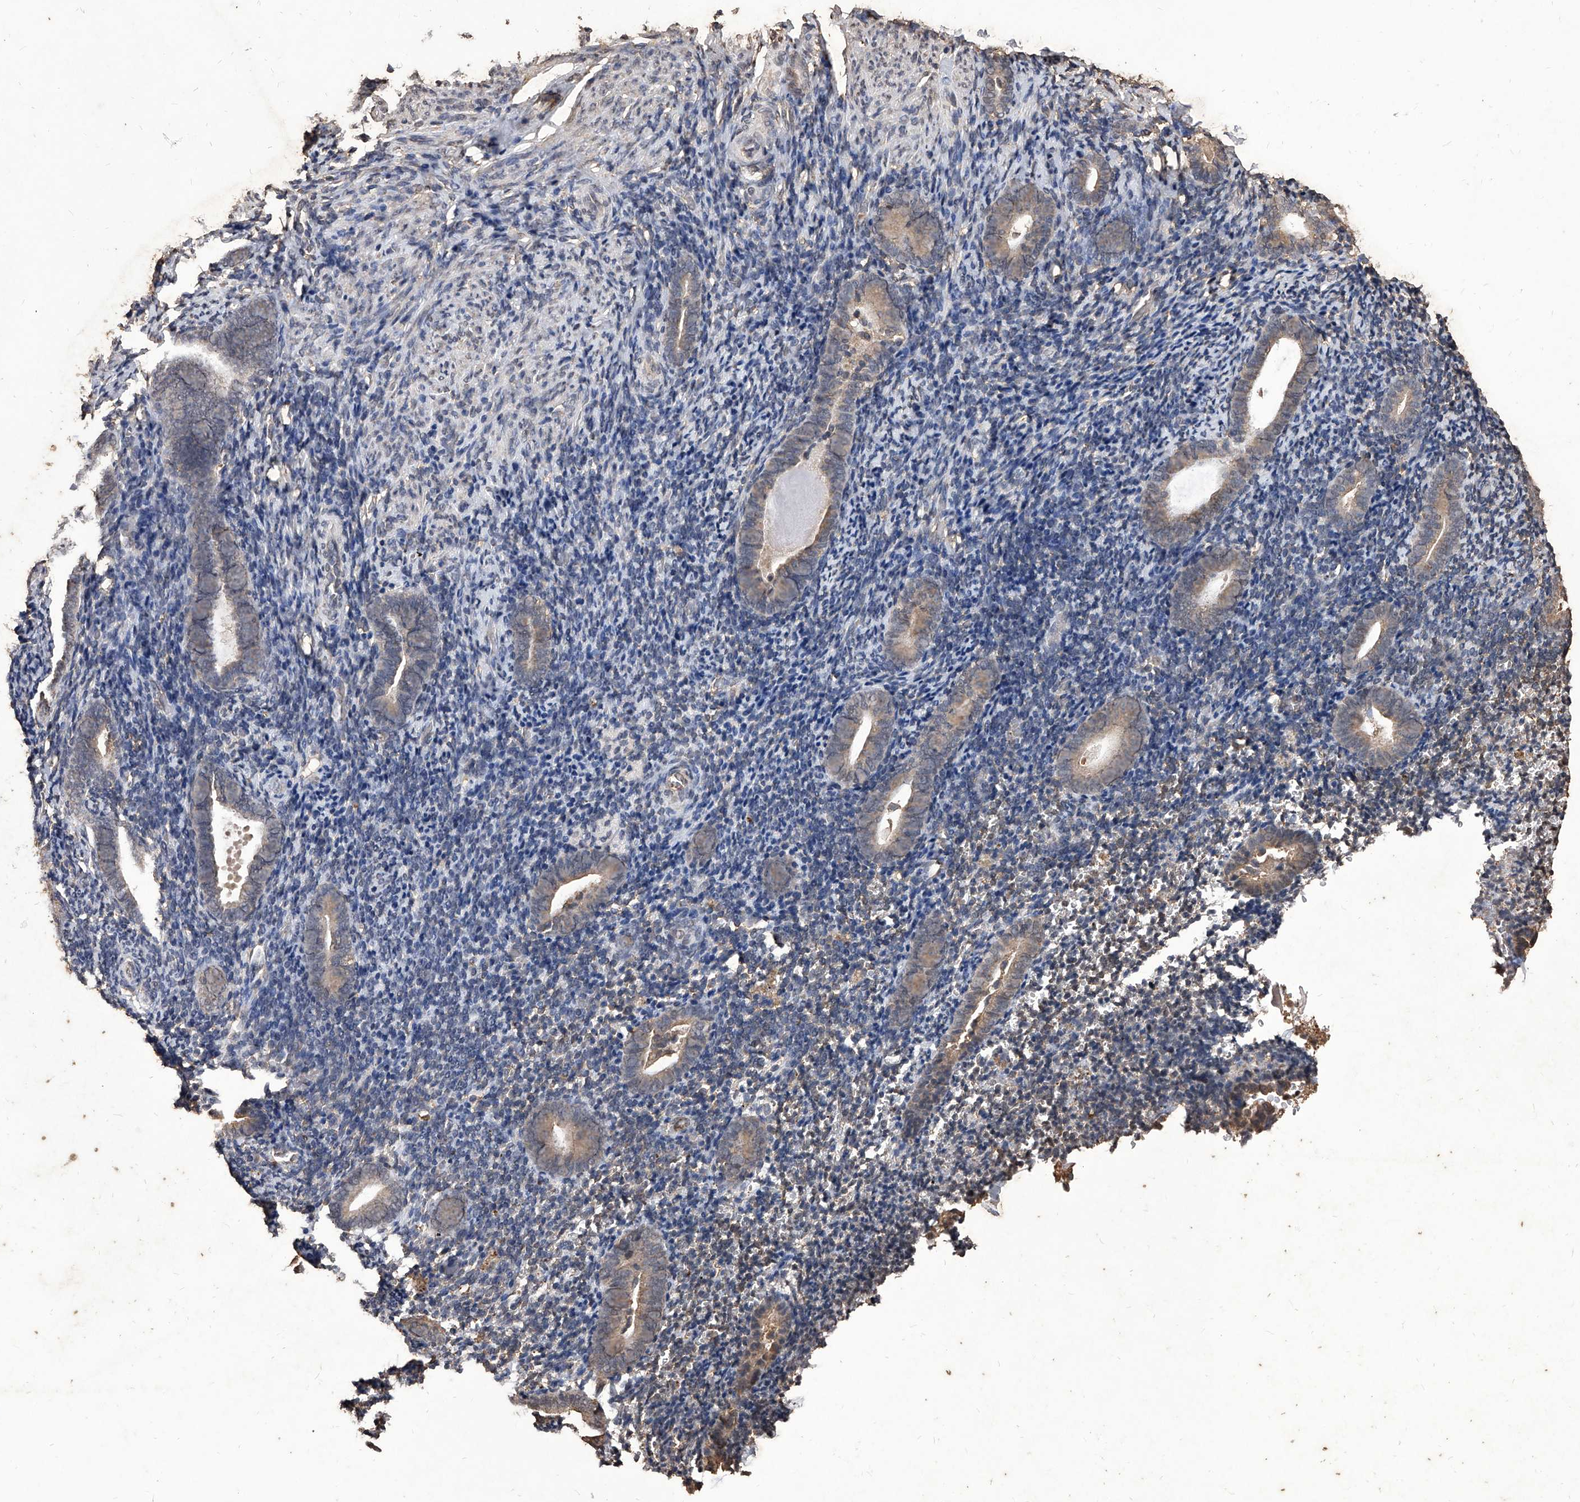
{"staining": {"intensity": "negative", "quantity": "none", "location": "none"}, "tissue": "endometrium", "cell_type": "Cells in endometrial stroma", "image_type": "normal", "snomed": [{"axis": "morphology", "description": "Normal tissue, NOS"}, {"axis": "topography", "description": "Endometrium"}], "caption": "High power microscopy micrograph of an immunohistochemistry micrograph of benign endometrium, revealing no significant positivity in cells in endometrial stroma.", "gene": "FBXL4", "patient": {"sex": "female", "age": 51}}